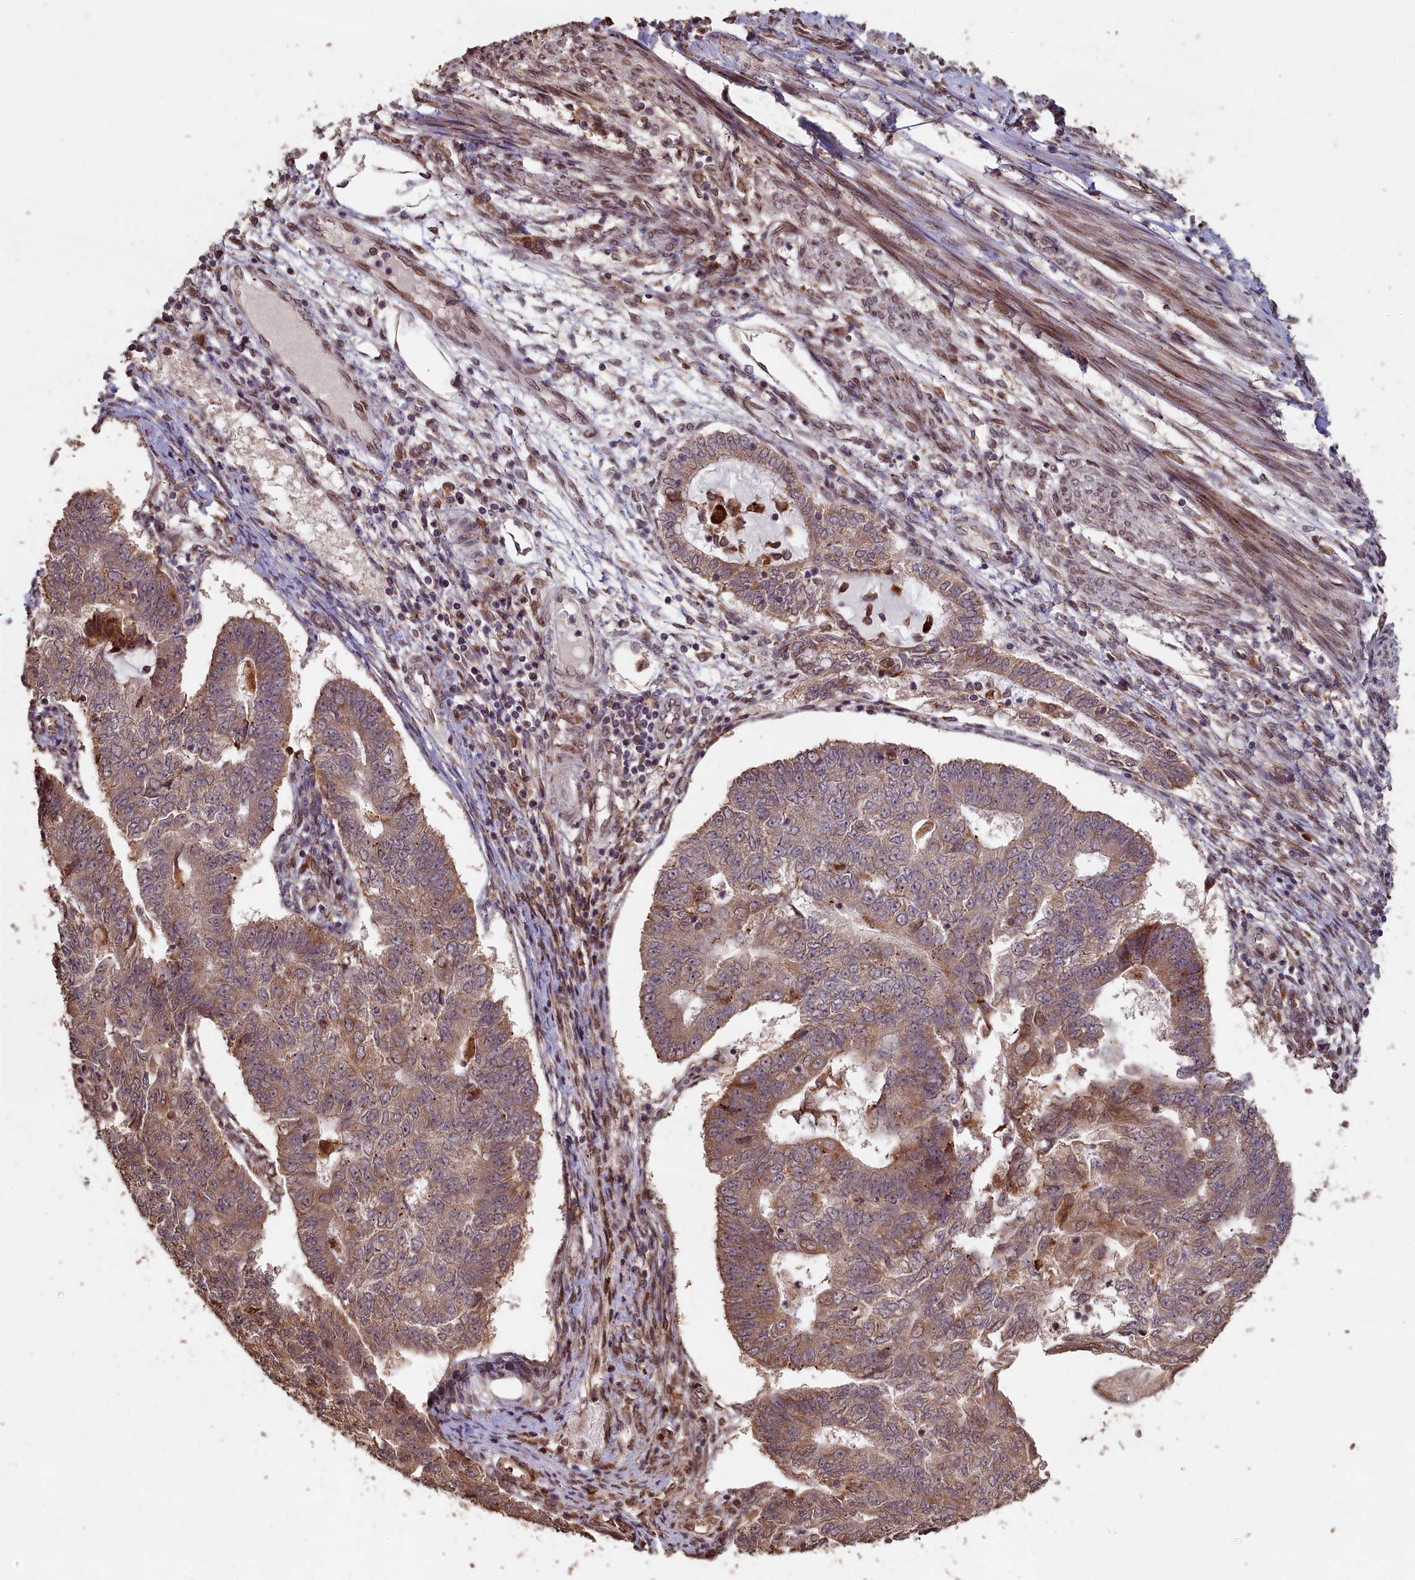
{"staining": {"intensity": "weak", "quantity": ">75%", "location": "cytoplasmic/membranous"}, "tissue": "endometrial cancer", "cell_type": "Tumor cells", "image_type": "cancer", "snomed": [{"axis": "morphology", "description": "Adenocarcinoma, NOS"}, {"axis": "topography", "description": "Endometrium"}], "caption": "Weak cytoplasmic/membranous positivity is seen in approximately >75% of tumor cells in adenocarcinoma (endometrial).", "gene": "SLC38A7", "patient": {"sex": "female", "age": 32}}